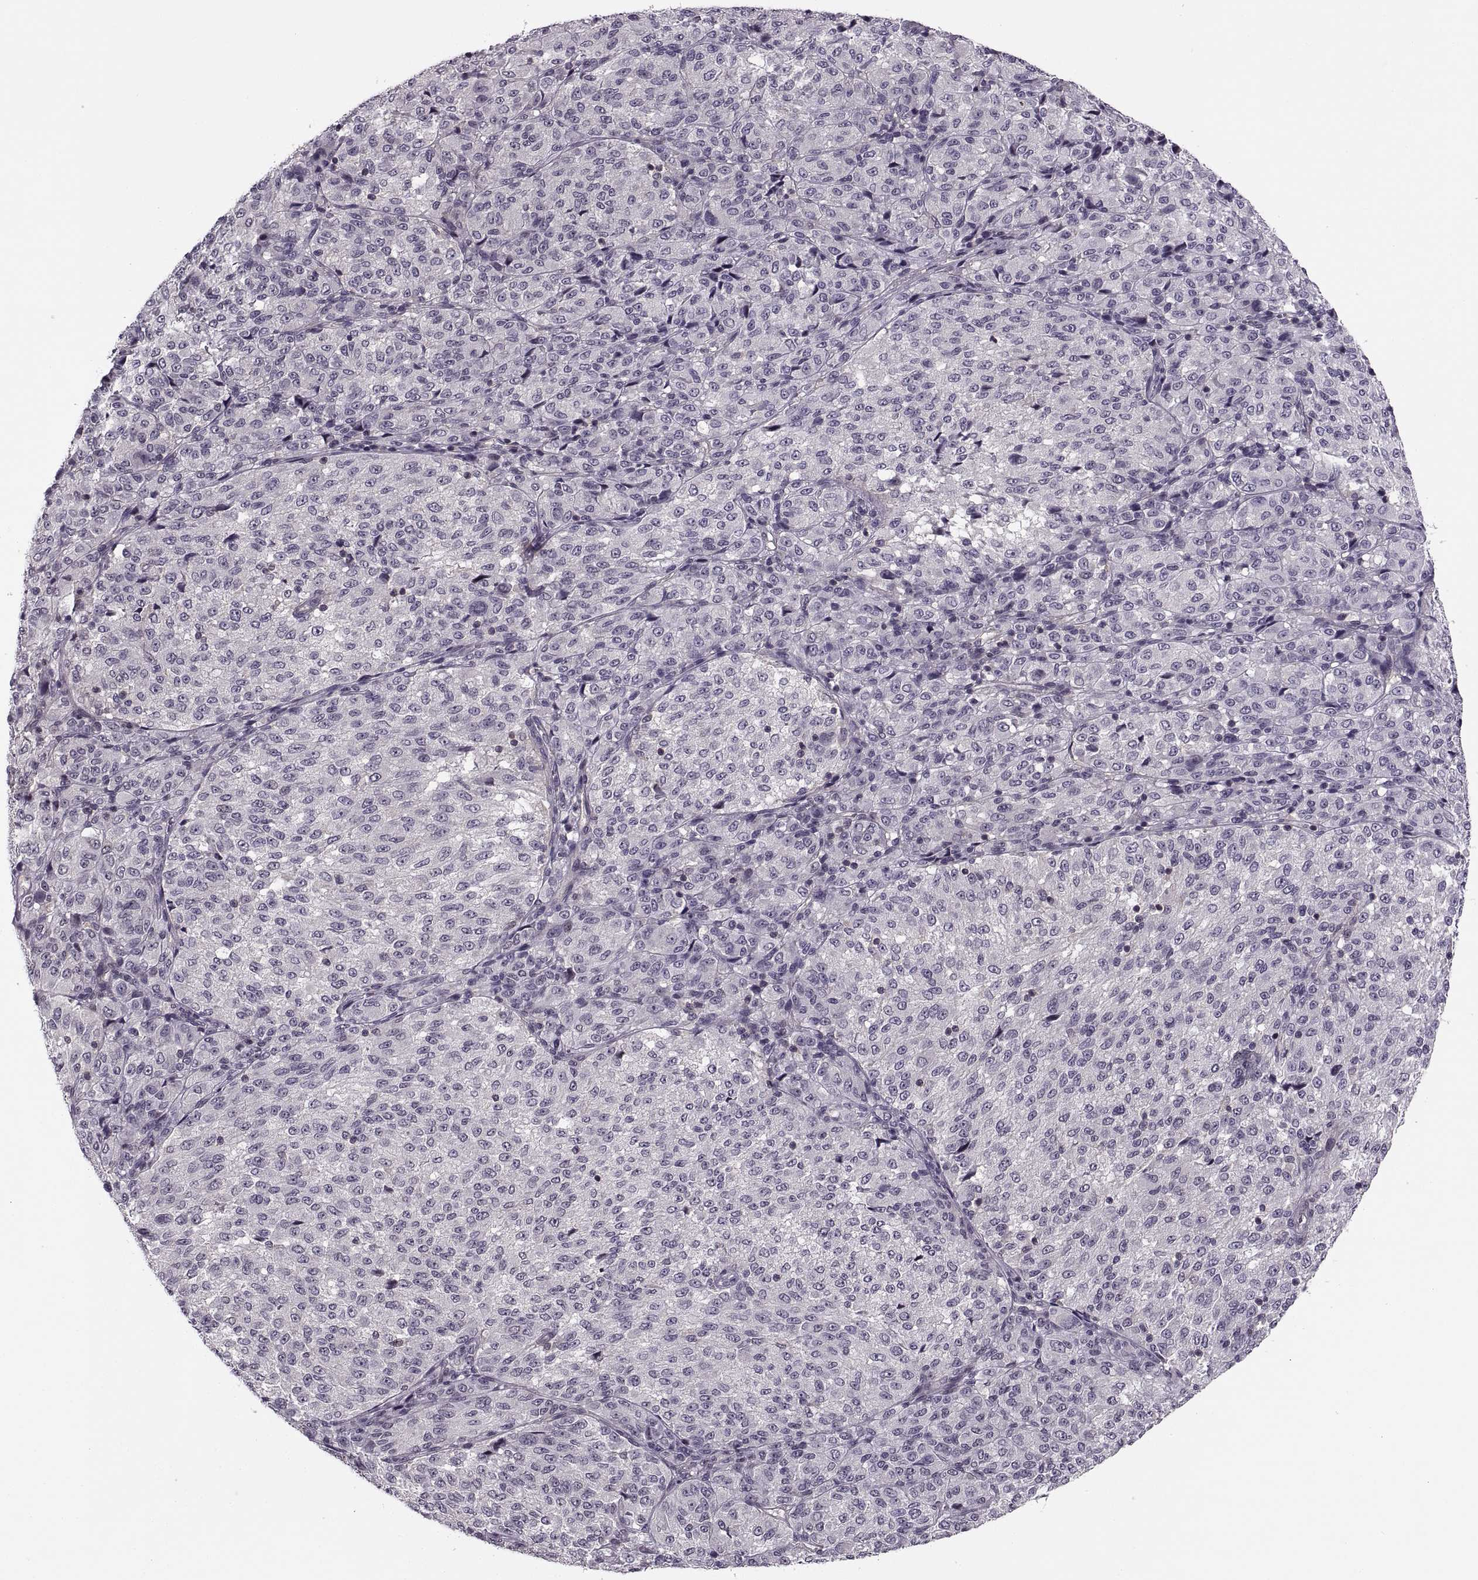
{"staining": {"intensity": "negative", "quantity": "none", "location": "none"}, "tissue": "melanoma", "cell_type": "Tumor cells", "image_type": "cancer", "snomed": [{"axis": "morphology", "description": "Malignant melanoma, Metastatic site"}, {"axis": "topography", "description": "Brain"}], "caption": "Immunohistochemistry (IHC) of malignant melanoma (metastatic site) shows no expression in tumor cells. Brightfield microscopy of immunohistochemistry stained with DAB (brown) and hematoxylin (blue), captured at high magnification.", "gene": "LUZP2", "patient": {"sex": "female", "age": 56}}